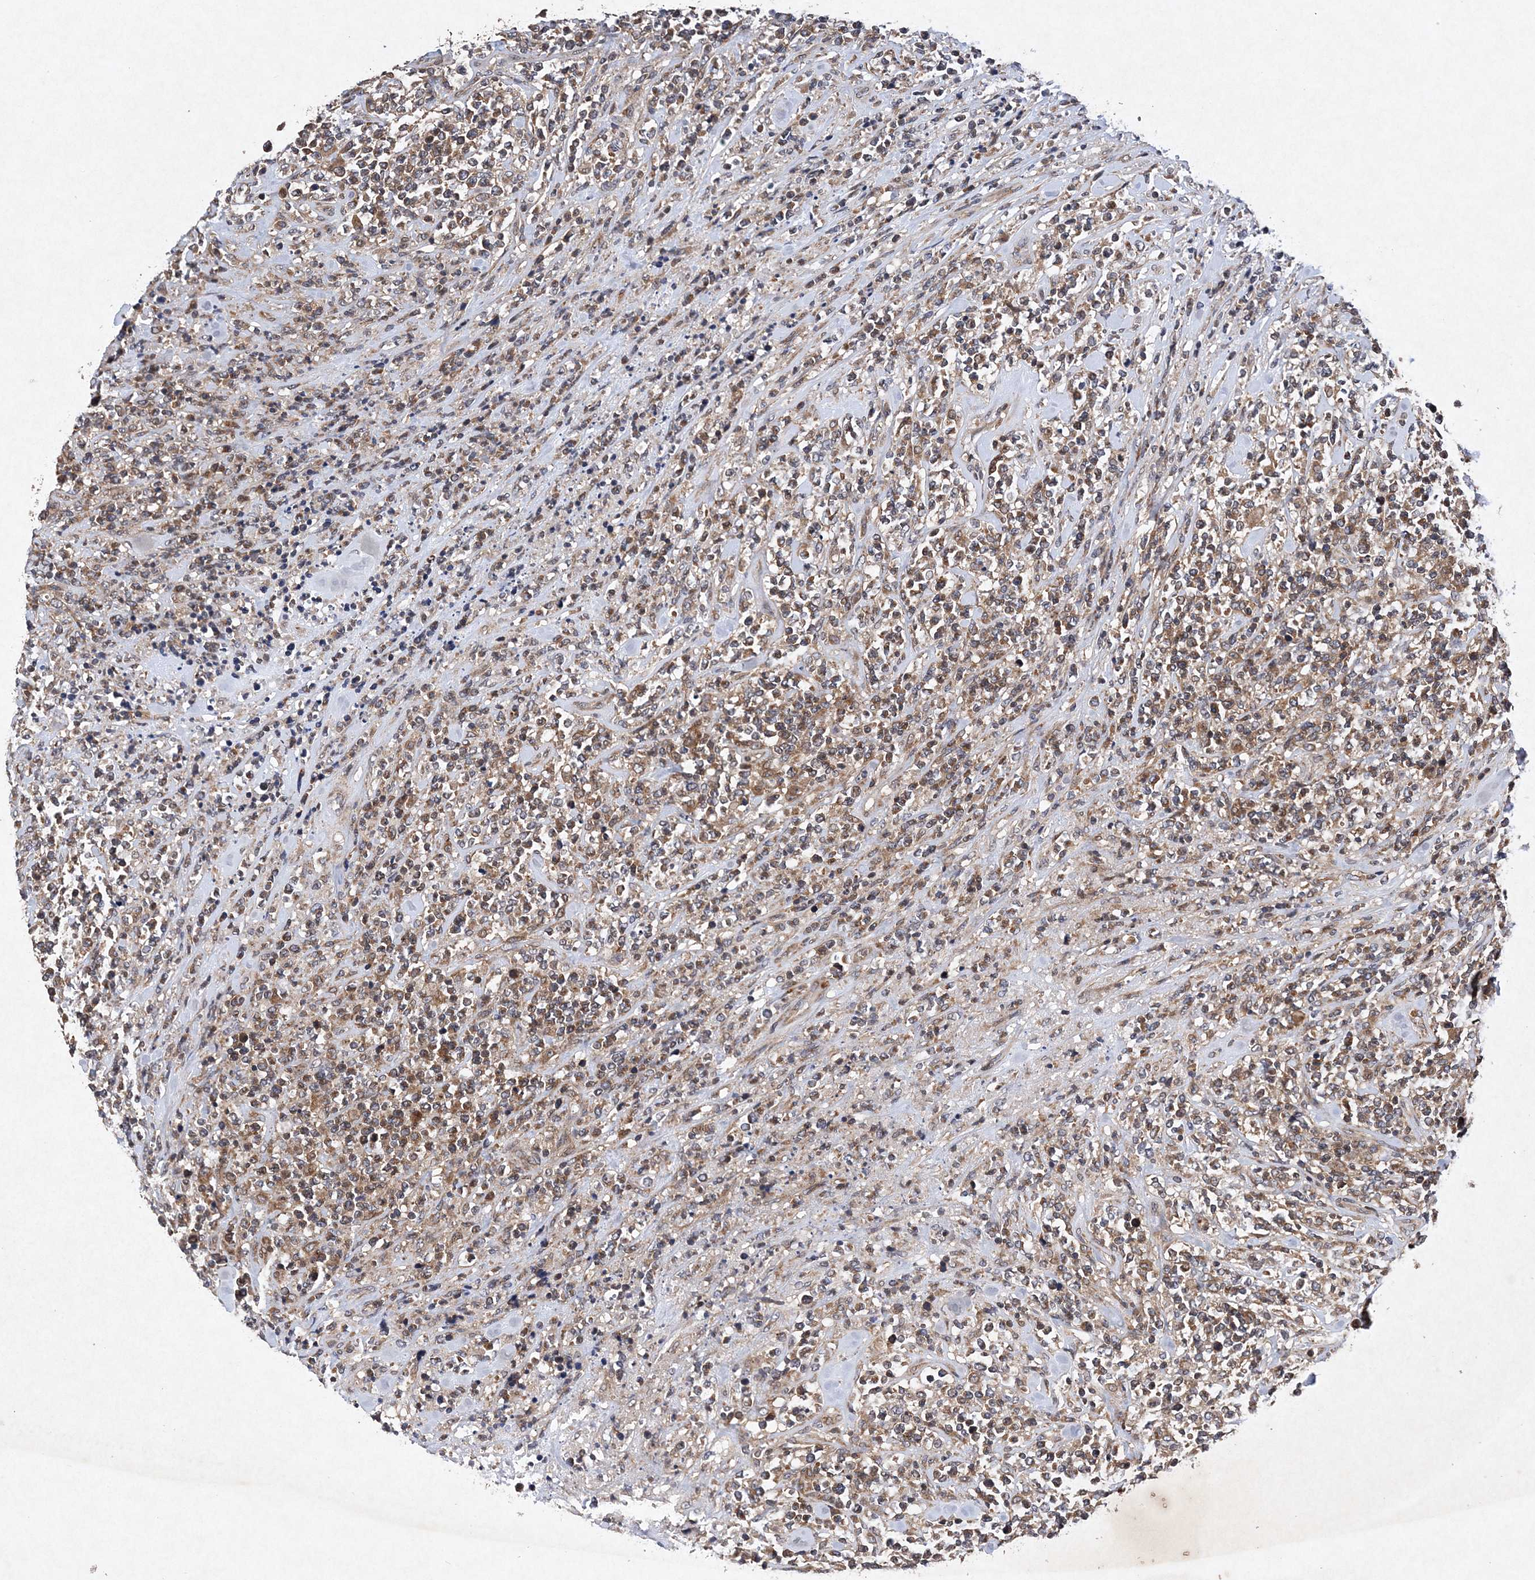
{"staining": {"intensity": "moderate", "quantity": "25%-75%", "location": "cytoplasmic/membranous"}, "tissue": "lymphoma", "cell_type": "Tumor cells", "image_type": "cancer", "snomed": [{"axis": "morphology", "description": "Malignant lymphoma, non-Hodgkin's type, High grade"}, {"axis": "topography", "description": "Soft tissue"}], "caption": "This is a histology image of immunohistochemistry staining of lymphoma, which shows moderate staining in the cytoplasmic/membranous of tumor cells.", "gene": "PROSER1", "patient": {"sex": "male", "age": 18}}